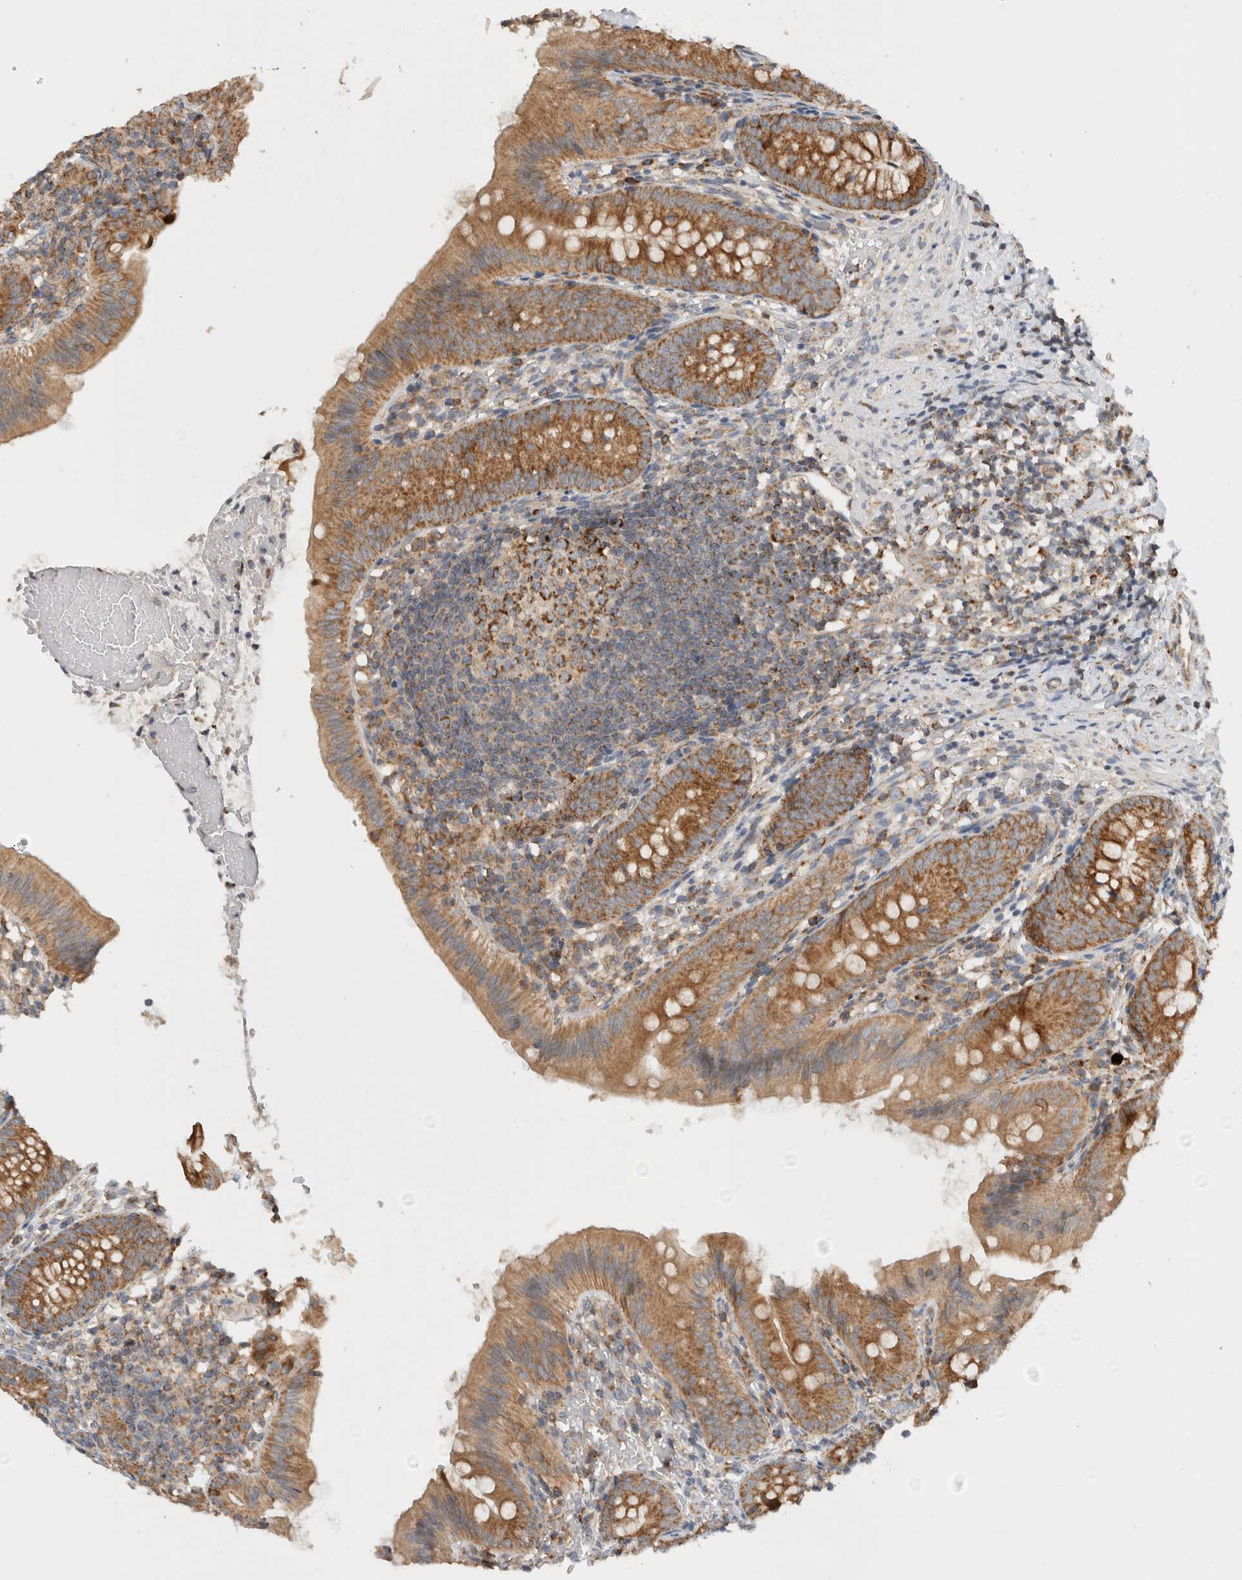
{"staining": {"intensity": "moderate", "quantity": ">75%", "location": "cytoplasmic/membranous"}, "tissue": "appendix", "cell_type": "Glandular cells", "image_type": "normal", "snomed": [{"axis": "morphology", "description": "Normal tissue, NOS"}, {"axis": "topography", "description": "Appendix"}], "caption": "IHC micrograph of benign appendix stained for a protein (brown), which exhibits medium levels of moderate cytoplasmic/membranous positivity in about >75% of glandular cells.", "gene": "AMPD1", "patient": {"sex": "male", "age": 1}}